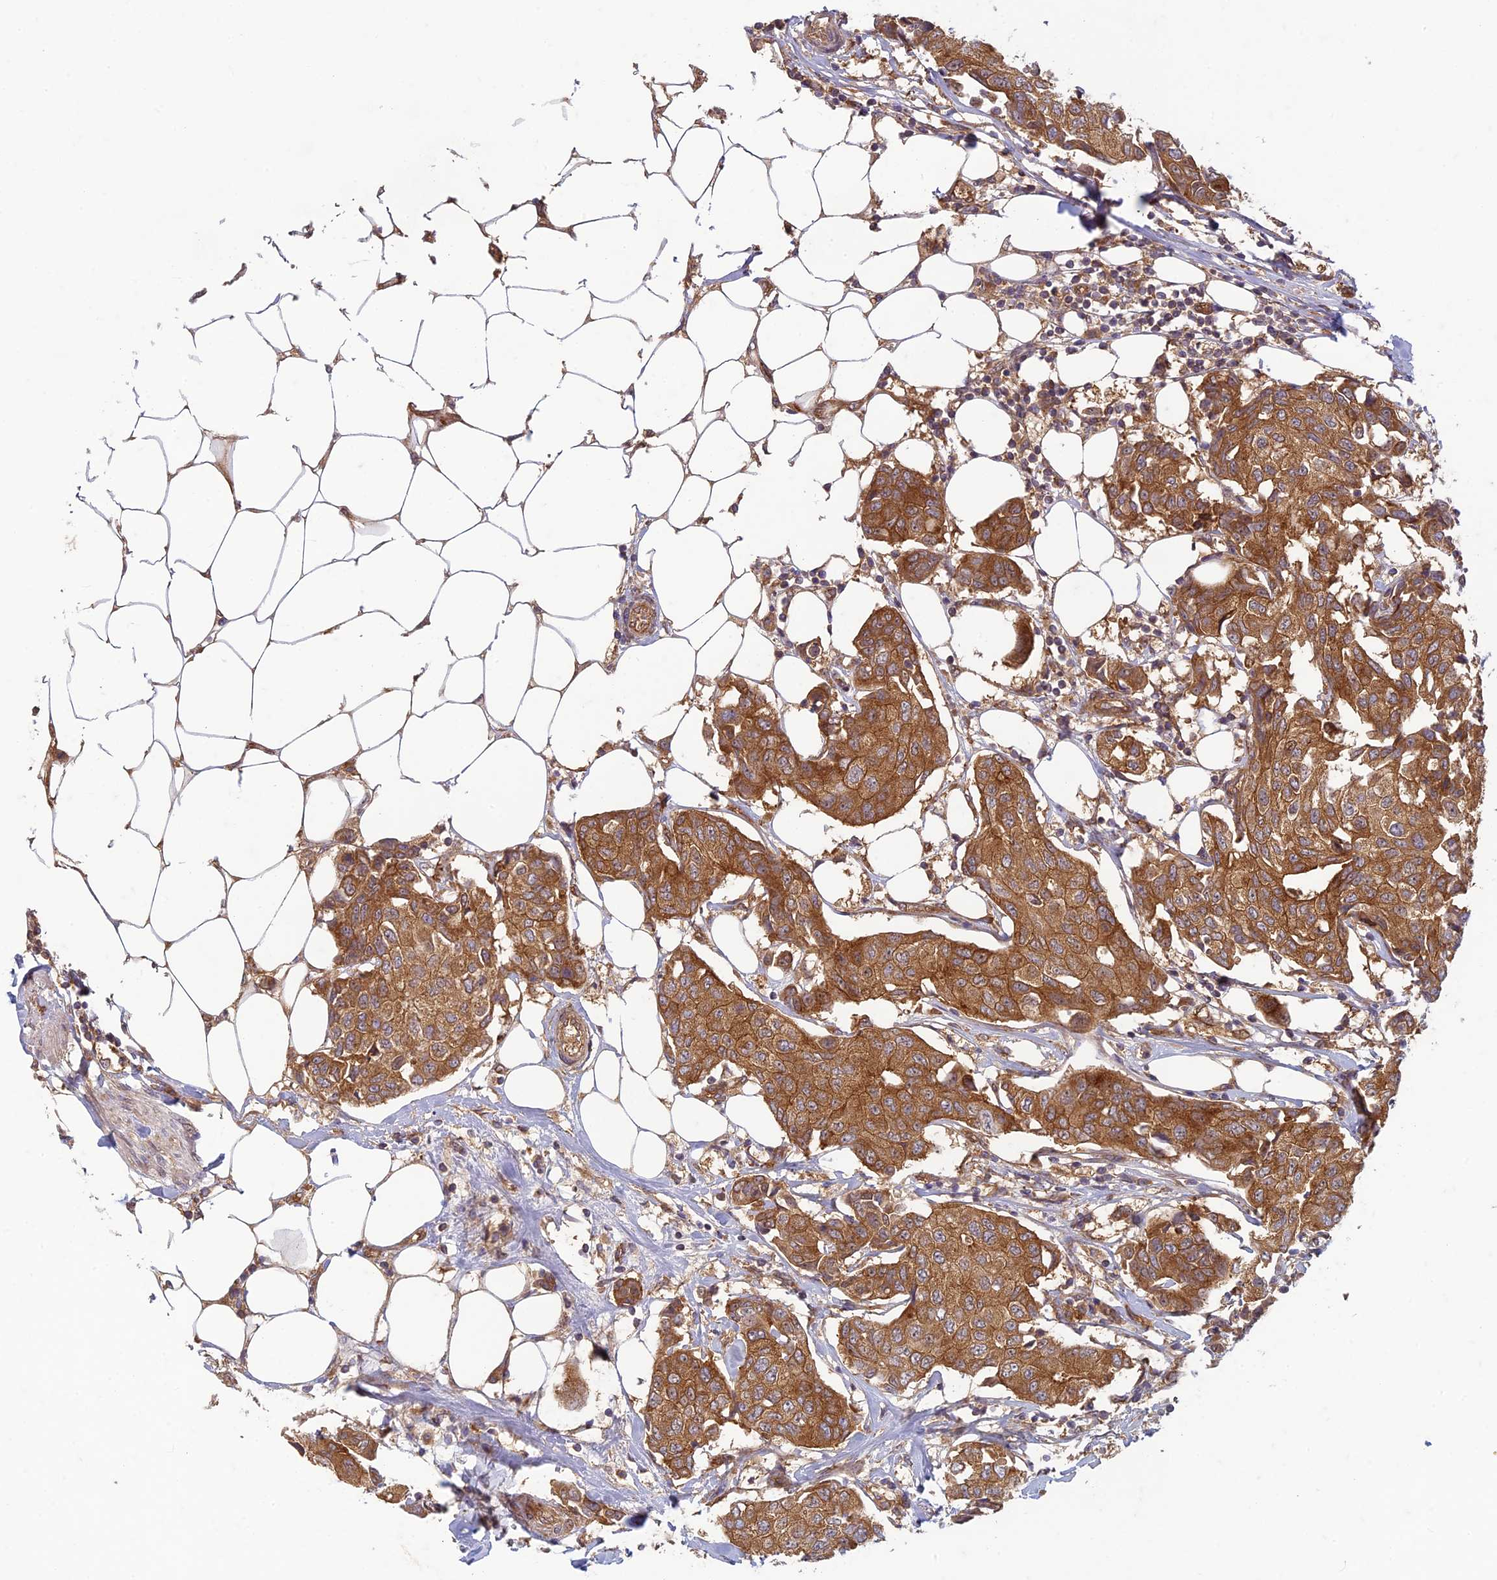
{"staining": {"intensity": "strong", "quantity": ">75%", "location": "cytoplasmic/membranous"}, "tissue": "breast cancer", "cell_type": "Tumor cells", "image_type": "cancer", "snomed": [{"axis": "morphology", "description": "Duct carcinoma"}, {"axis": "topography", "description": "Breast"}], "caption": "High-power microscopy captured an immunohistochemistry (IHC) histopathology image of breast intraductal carcinoma, revealing strong cytoplasmic/membranous expression in about >75% of tumor cells.", "gene": "TCF25", "patient": {"sex": "female", "age": 80}}